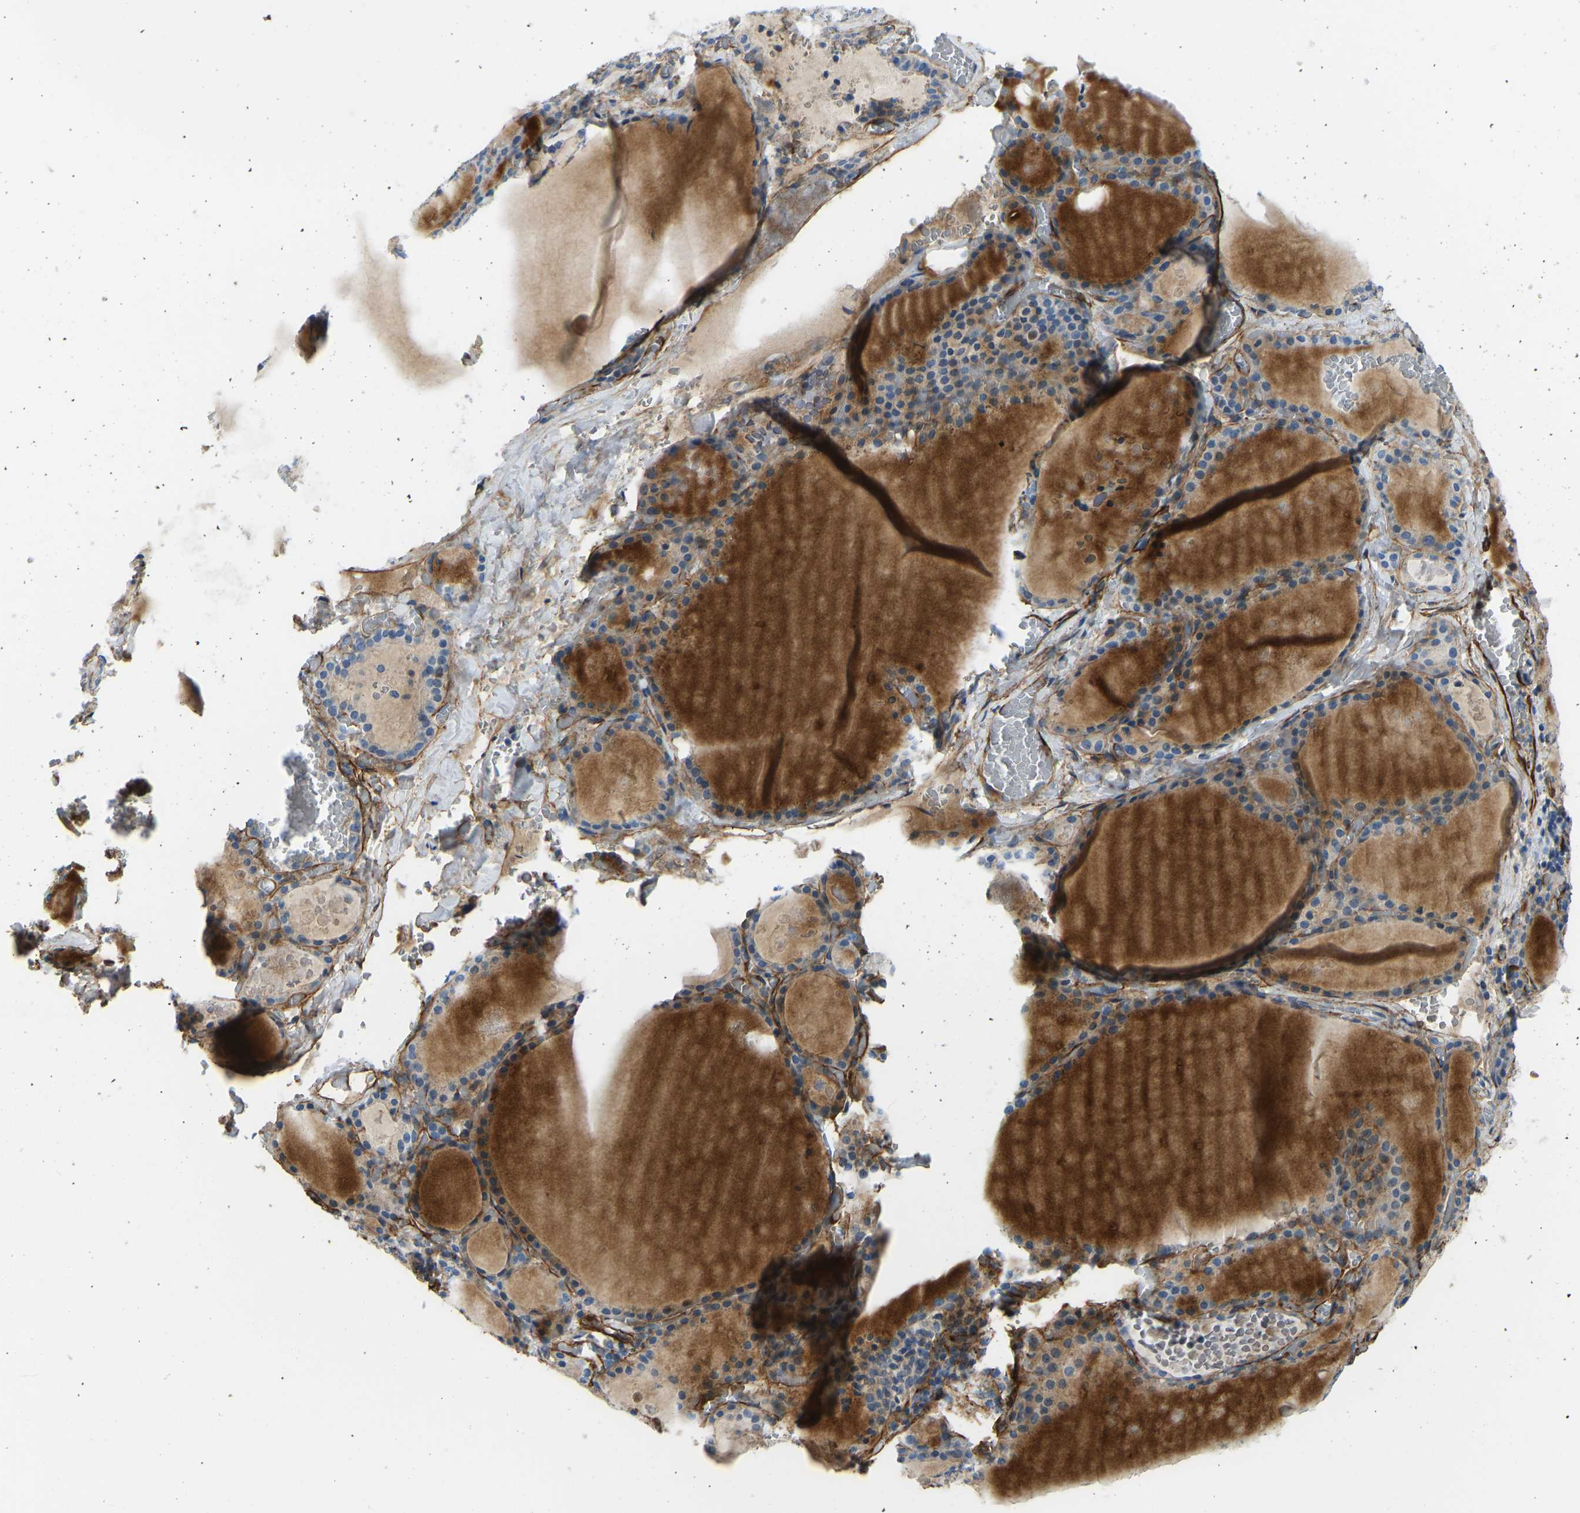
{"staining": {"intensity": "weak", "quantity": "25%-75%", "location": "cytoplasmic/membranous"}, "tissue": "thyroid gland", "cell_type": "Glandular cells", "image_type": "normal", "snomed": [{"axis": "morphology", "description": "Normal tissue, NOS"}, {"axis": "topography", "description": "Thyroid gland"}], "caption": "Immunohistochemistry staining of normal thyroid gland, which demonstrates low levels of weak cytoplasmic/membranous positivity in about 25%-75% of glandular cells indicating weak cytoplasmic/membranous protein positivity. The staining was performed using DAB (brown) for protein detection and nuclei were counterstained in hematoxylin (blue).", "gene": "COL15A1", "patient": {"sex": "male", "age": 56}}